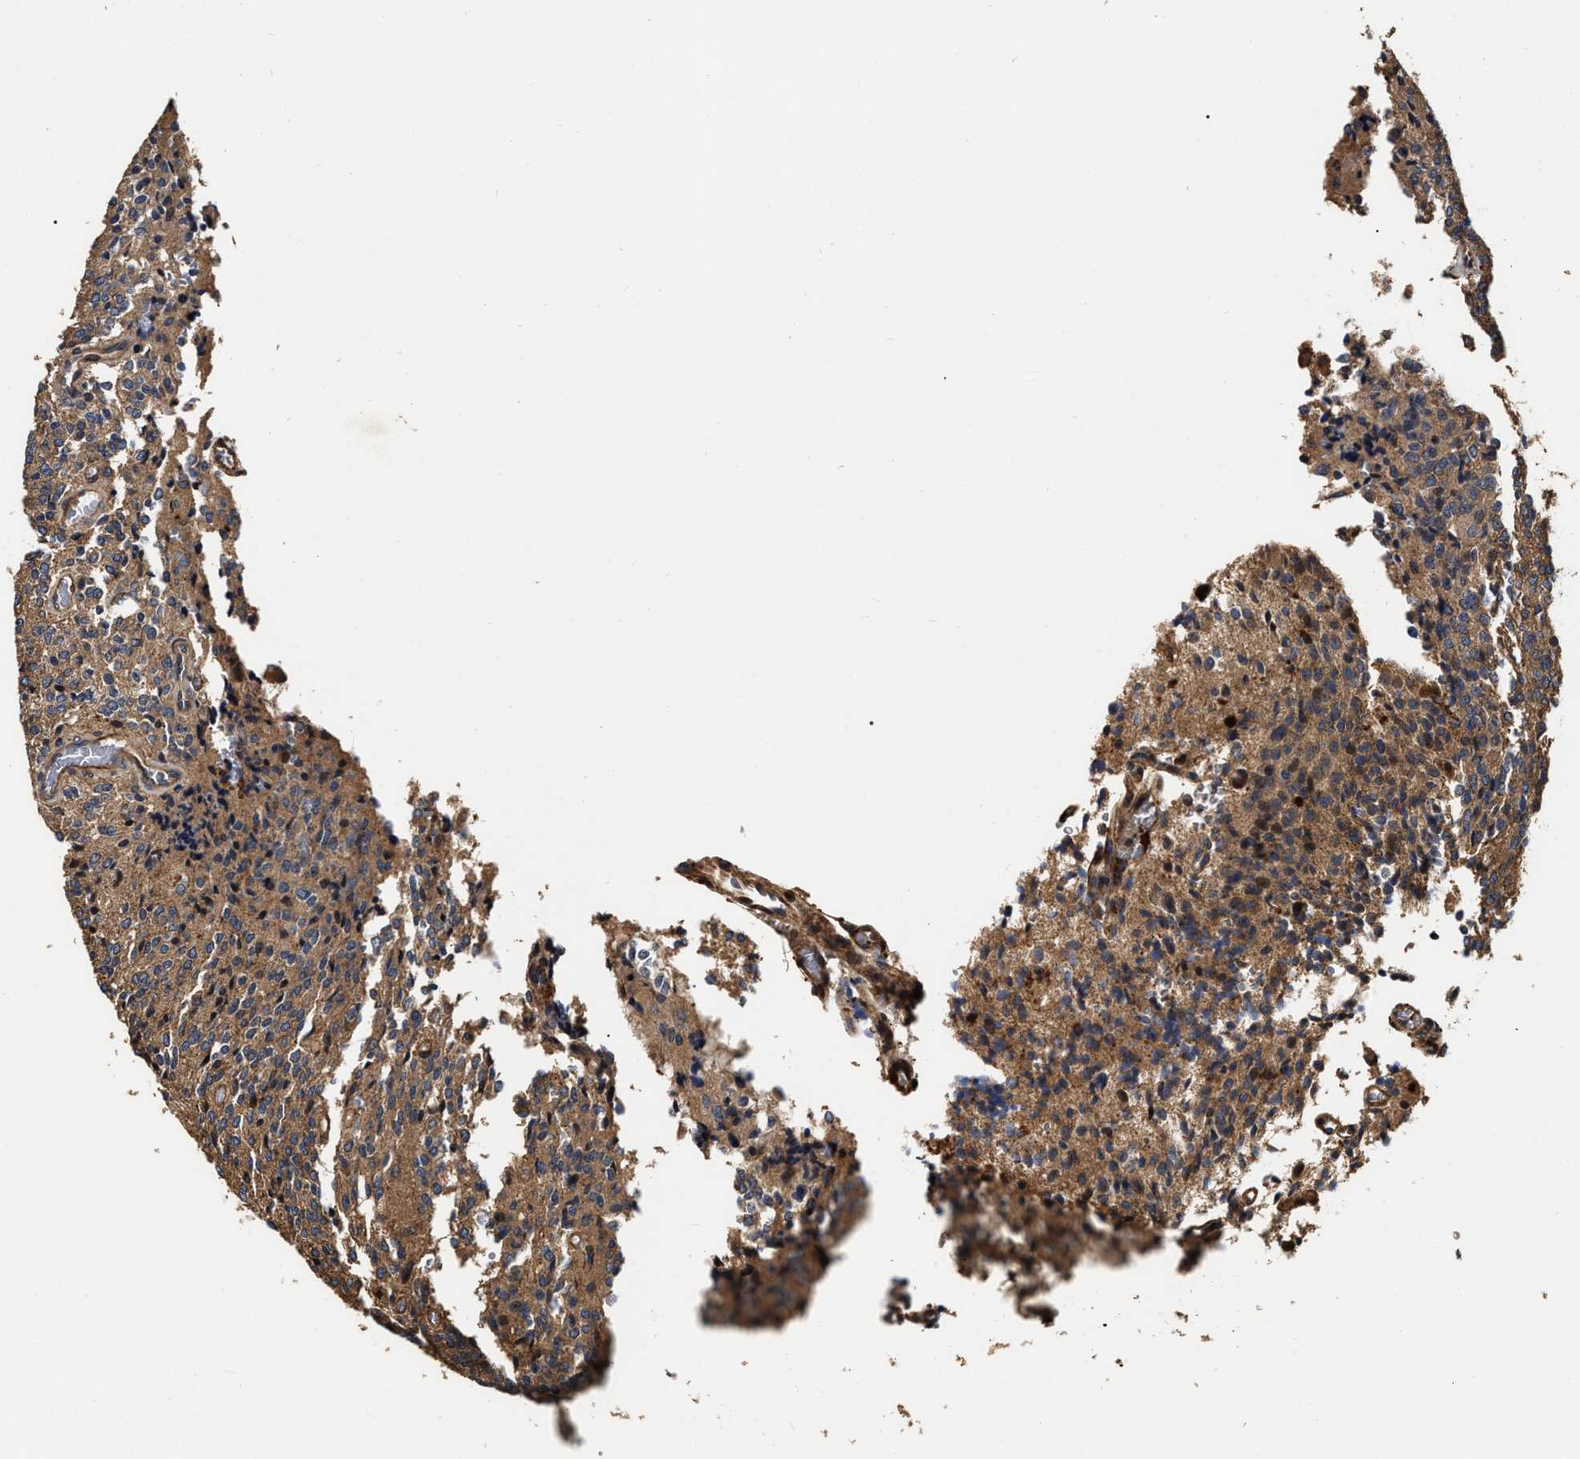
{"staining": {"intensity": "moderate", "quantity": ">75%", "location": "cytoplasmic/membranous"}, "tissue": "glioma", "cell_type": "Tumor cells", "image_type": "cancer", "snomed": [{"axis": "morphology", "description": "Glioma, malignant, High grade"}, {"axis": "topography", "description": "Brain"}], "caption": "An IHC photomicrograph of neoplastic tissue is shown. Protein staining in brown shows moderate cytoplasmic/membranous positivity in glioma within tumor cells.", "gene": "ABCG8", "patient": {"sex": "male", "age": 34}}